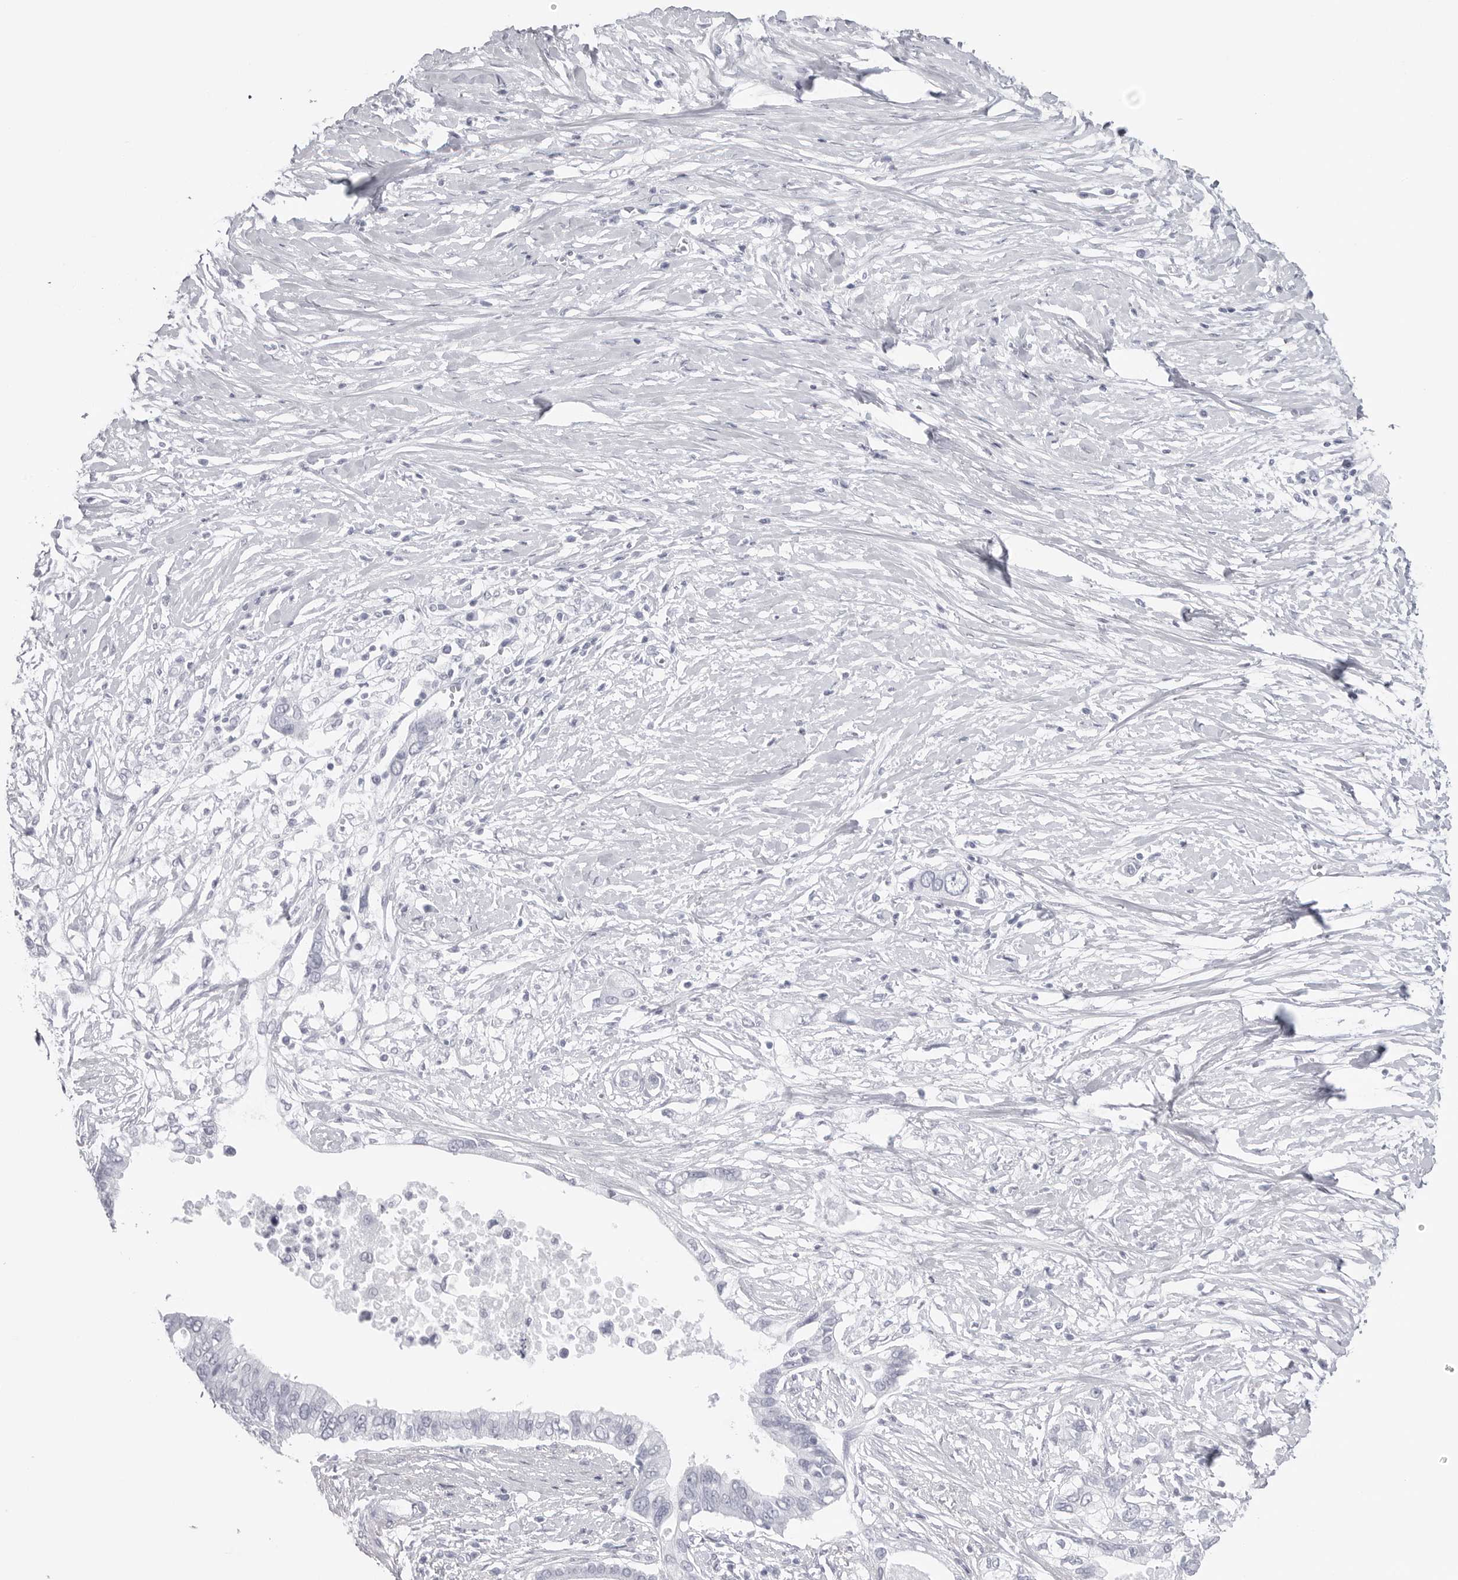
{"staining": {"intensity": "negative", "quantity": "none", "location": "none"}, "tissue": "pancreatic cancer", "cell_type": "Tumor cells", "image_type": "cancer", "snomed": [{"axis": "morphology", "description": "Normal tissue, NOS"}, {"axis": "morphology", "description": "Adenocarcinoma, NOS"}, {"axis": "topography", "description": "Pancreas"}, {"axis": "topography", "description": "Peripheral nerve tissue"}], "caption": "Image shows no significant protein expression in tumor cells of adenocarcinoma (pancreatic). (Stains: DAB IHC with hematoxylin counter stain, Microscopy: brightfield microscopy at high magnification).", "gene": "CST2", "patient": {"sex": "male", "age": 59}}